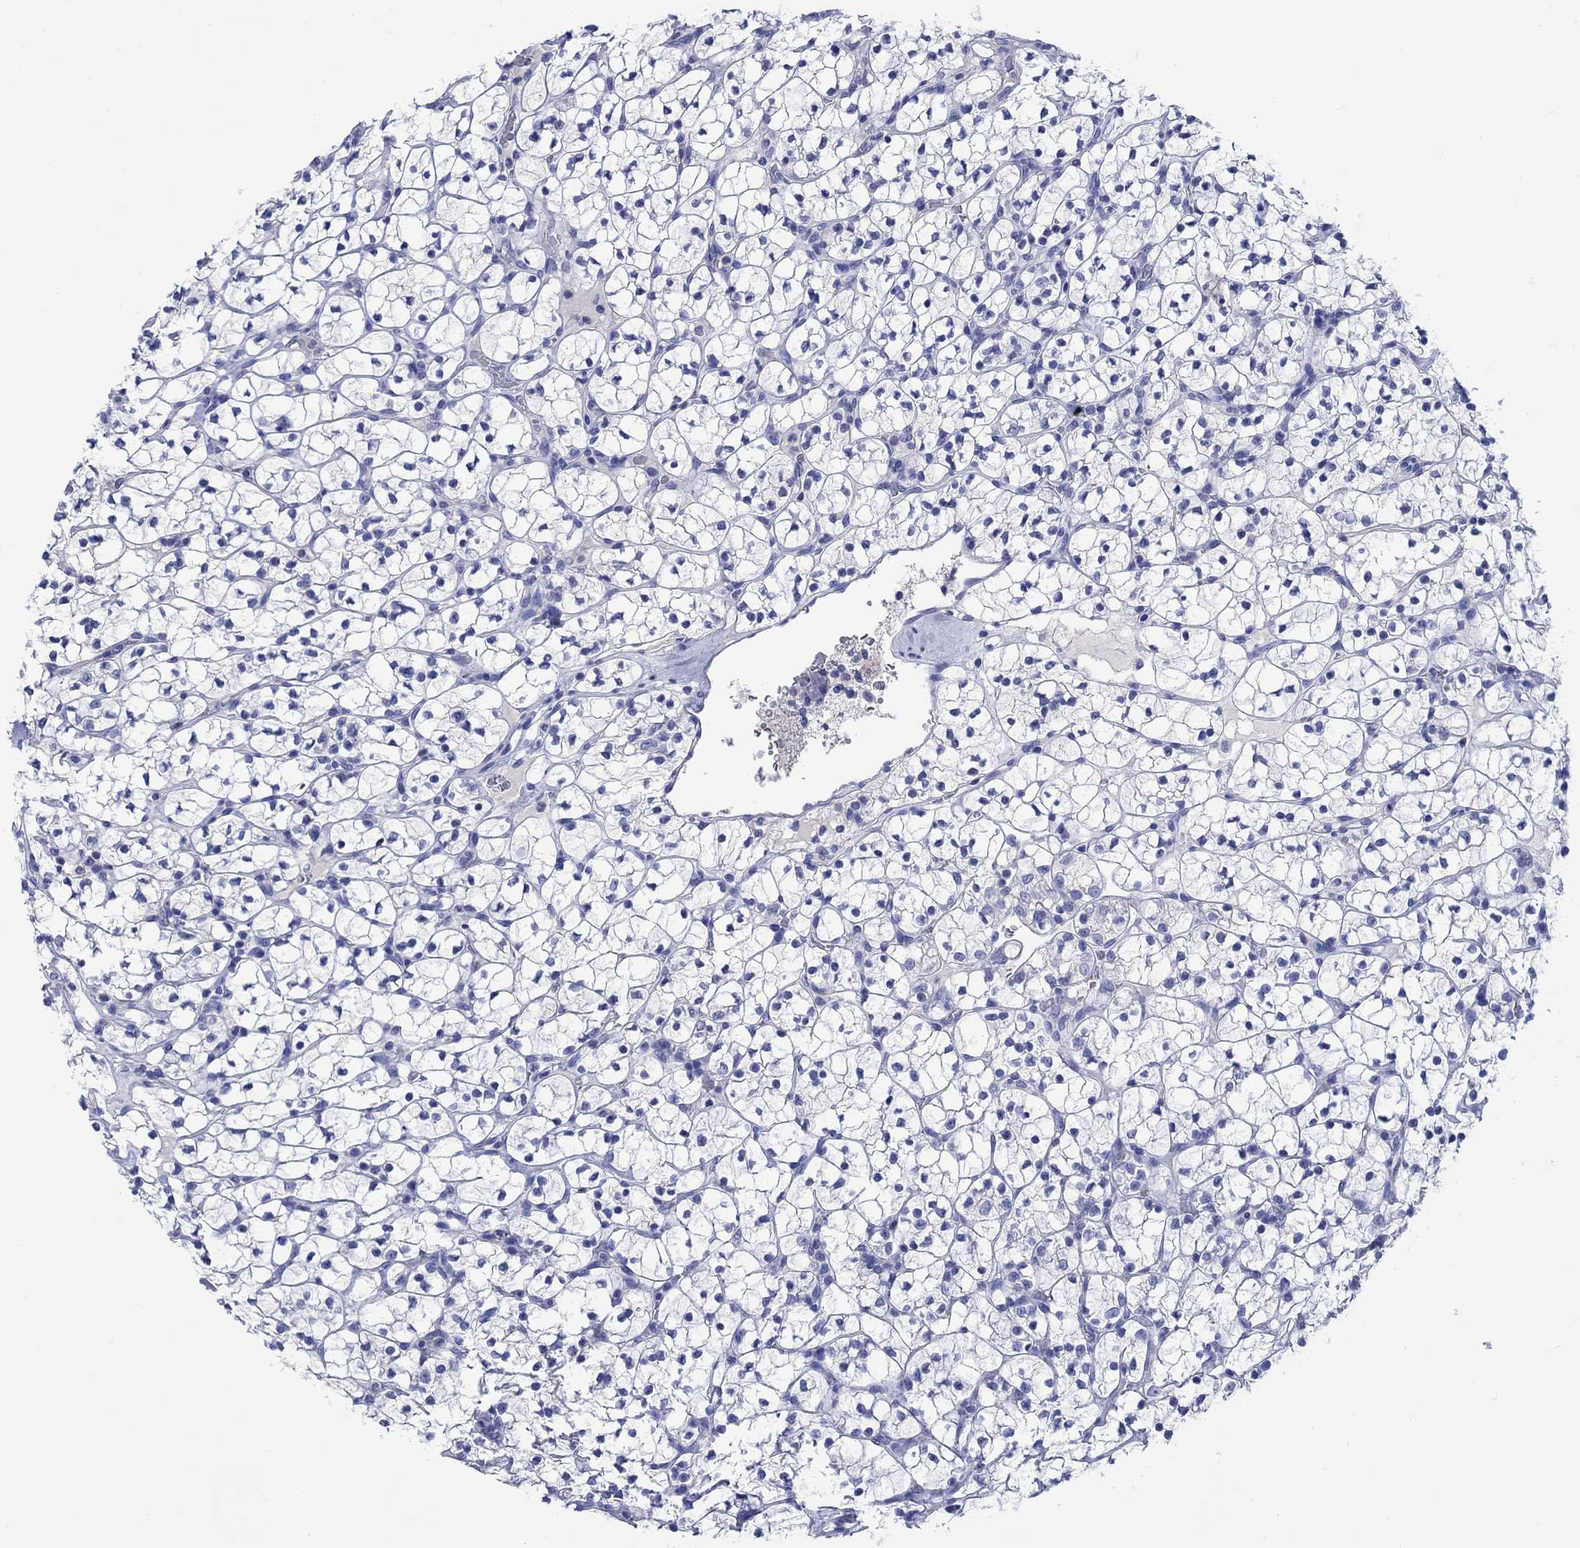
{"staining": {"intensity": "negative", "quantity": "none", "location": "none"}, "tissue": "renal cancer", "cell_type": "Tumor cells", "image_type": "cancer", "snomed": [{"axis": "morphology", "description": "Adenocarcinoma, NOS"}, {"axis": "topography", "description": "Kidney"}], "caption": "This is a micrograph of immunohistochemistry staining of renal cancer (adenocarcinoma), which shows no expression in tumor cells.", "gene": "TOMM20L", "patient": {"sex": "female", "age": 89}}